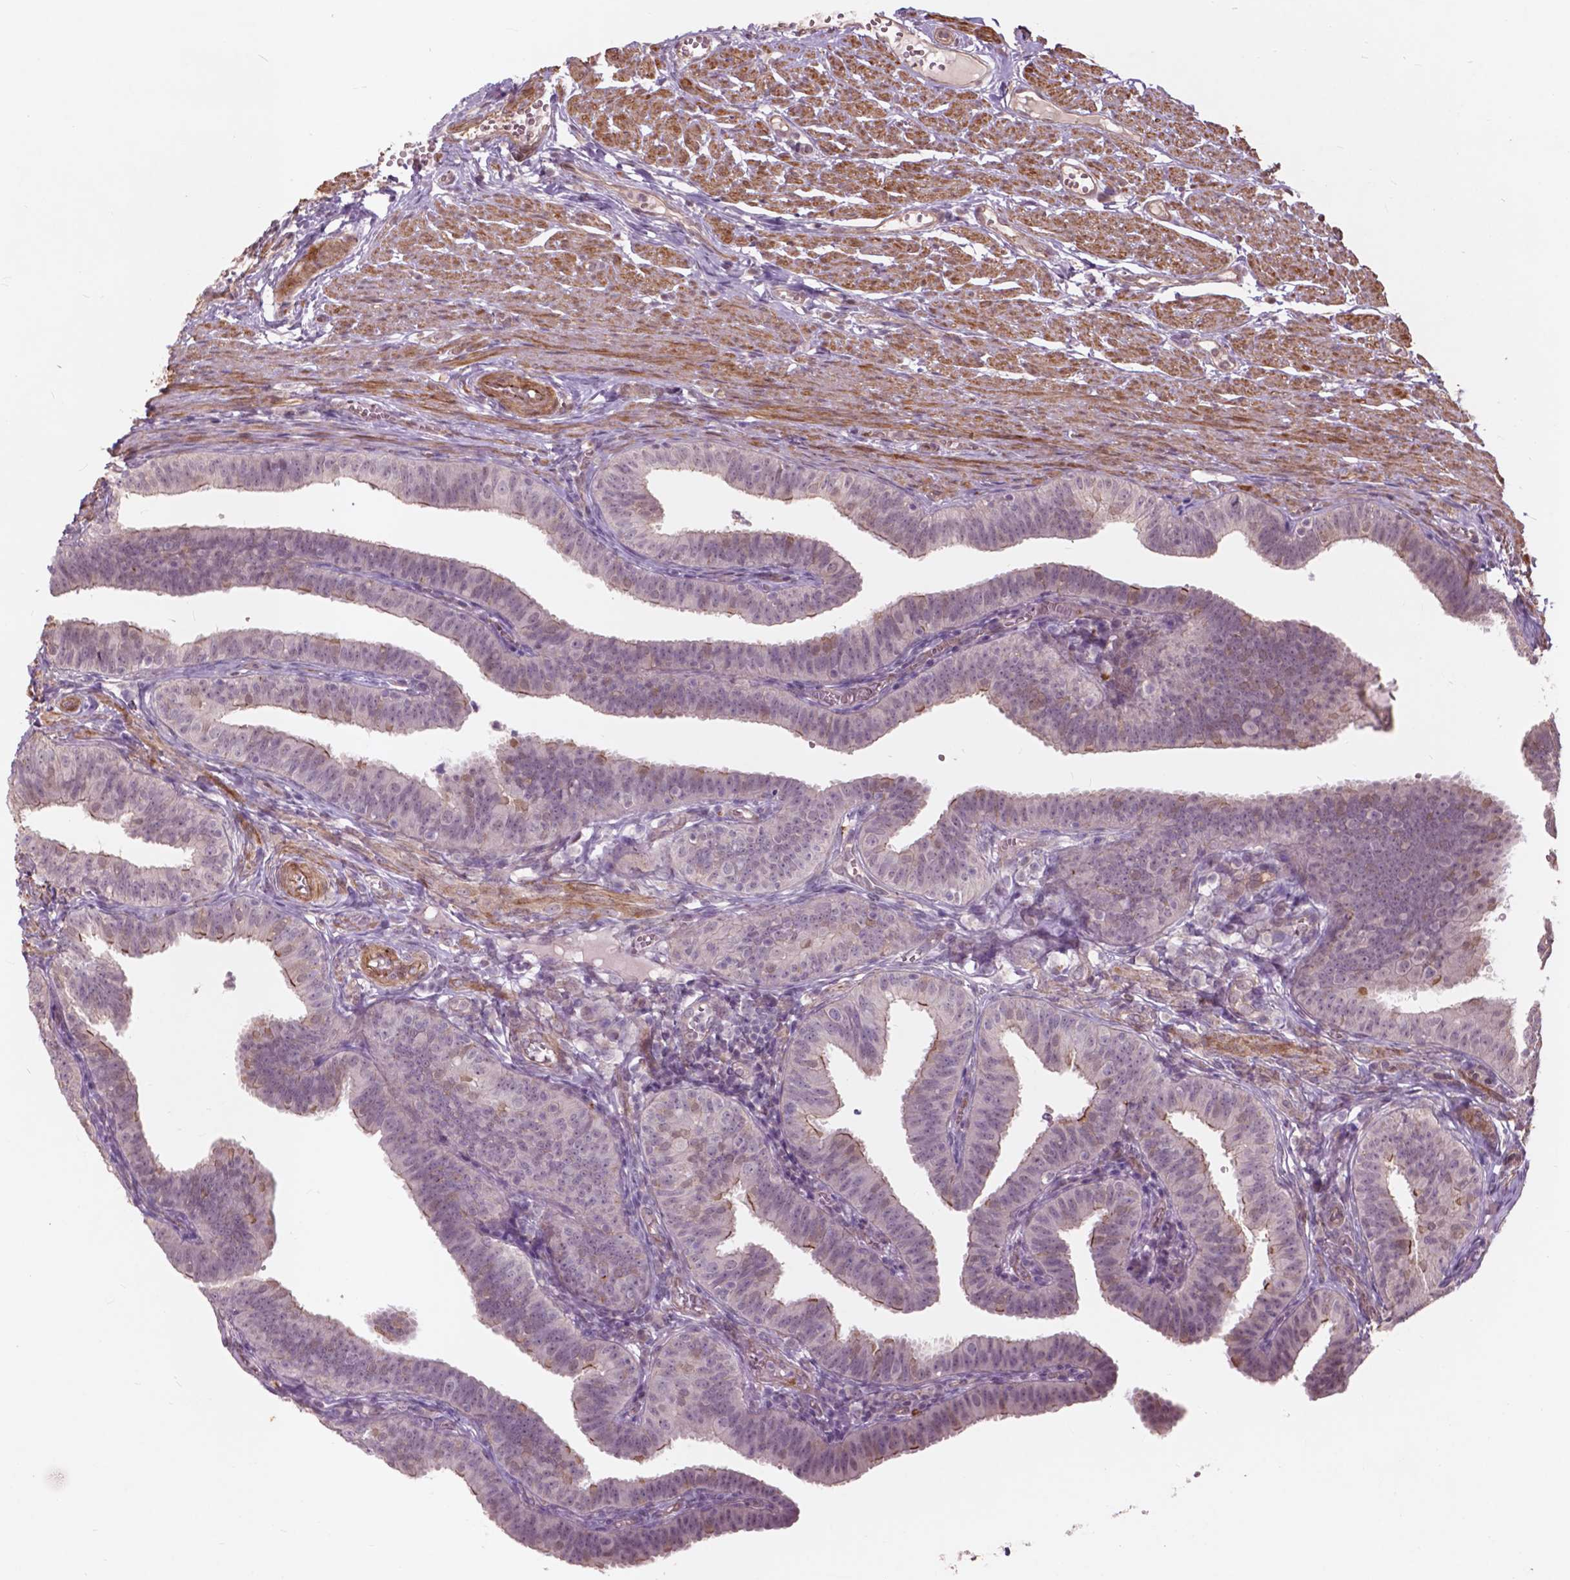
{"staining": {"intensity": "strong", "quantity": "<25%", "location": "cytoplasmic/membranous"}, "tissue": "fallopian tube", "cell_type": "Glandular cells", "image_type": "normal", "snomed": [{"axis": "morphology", "description": "Normal tissue, NOS"}, {"axis": "topography", "description": "Fallopian tube"}], "caption": "Immunohistochemical staining of benign fallopian tube shows <25% levels of strong cytoplasmic/membranous protein expression in about <25% of glandular cells.", "gene": "RFPL4B", "patient": {"sex": "female", "age": 25}}